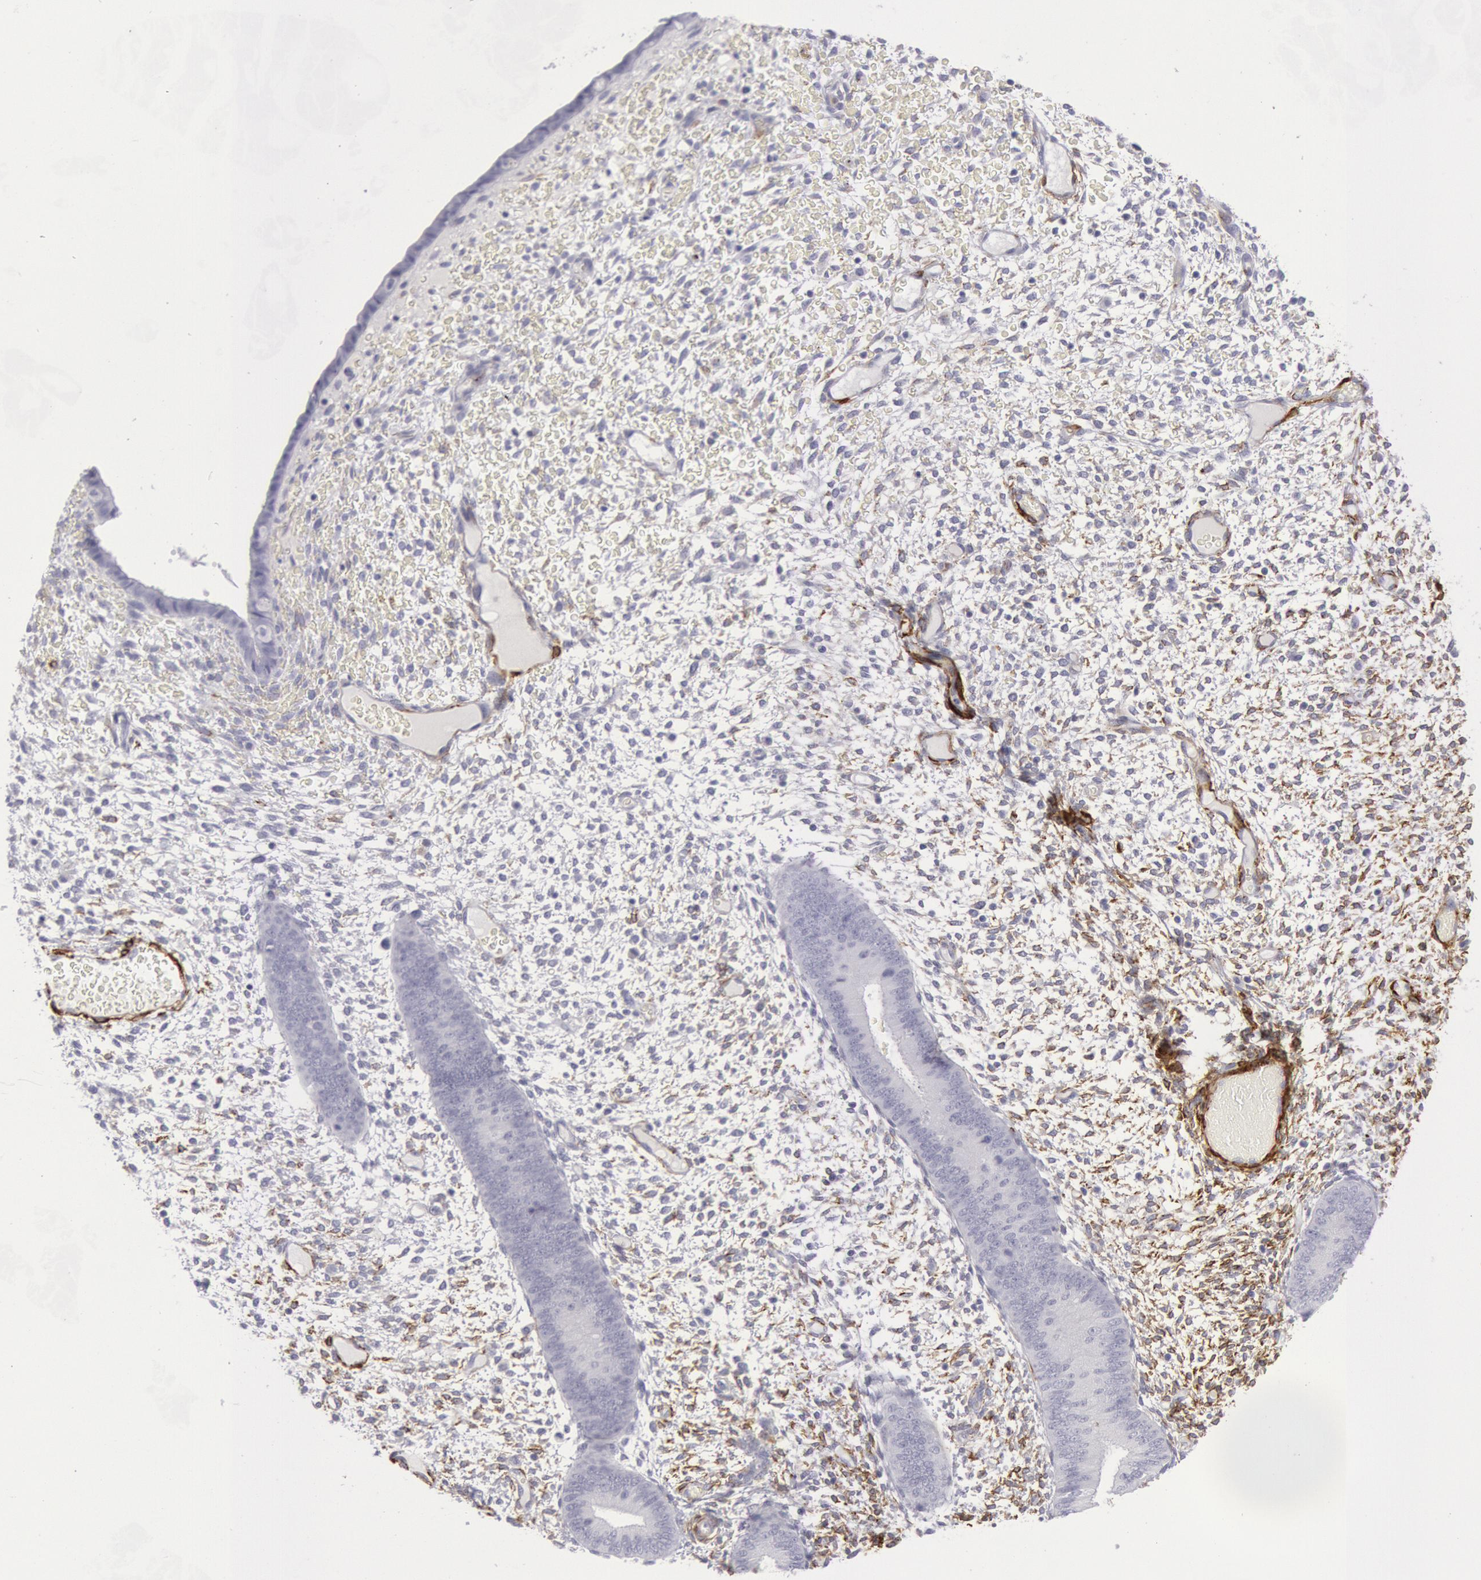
{"staining": {"intensity": "weak", "quantity": "<25%", "location": "cytoplasmic/membranous"}, "tissue": "endometrium", "cell_type": "Cells in endometrial stroma", "image_type": "normal", "snomed": [{"axis": "morphology", "description": "Normal tissue, NOS"}, {"axis": "topography", "description": "Endometrium"}], "caption": "Immunohistochemistry of unremarkable human endometrium reveals no expression in cells in endometrial stroma. (DAB (3,3'-diaminobenzidine) immunohistochemistry, high magnification).", "gene": "CDH13", "patient": {"sex": "female", "age": 42}}